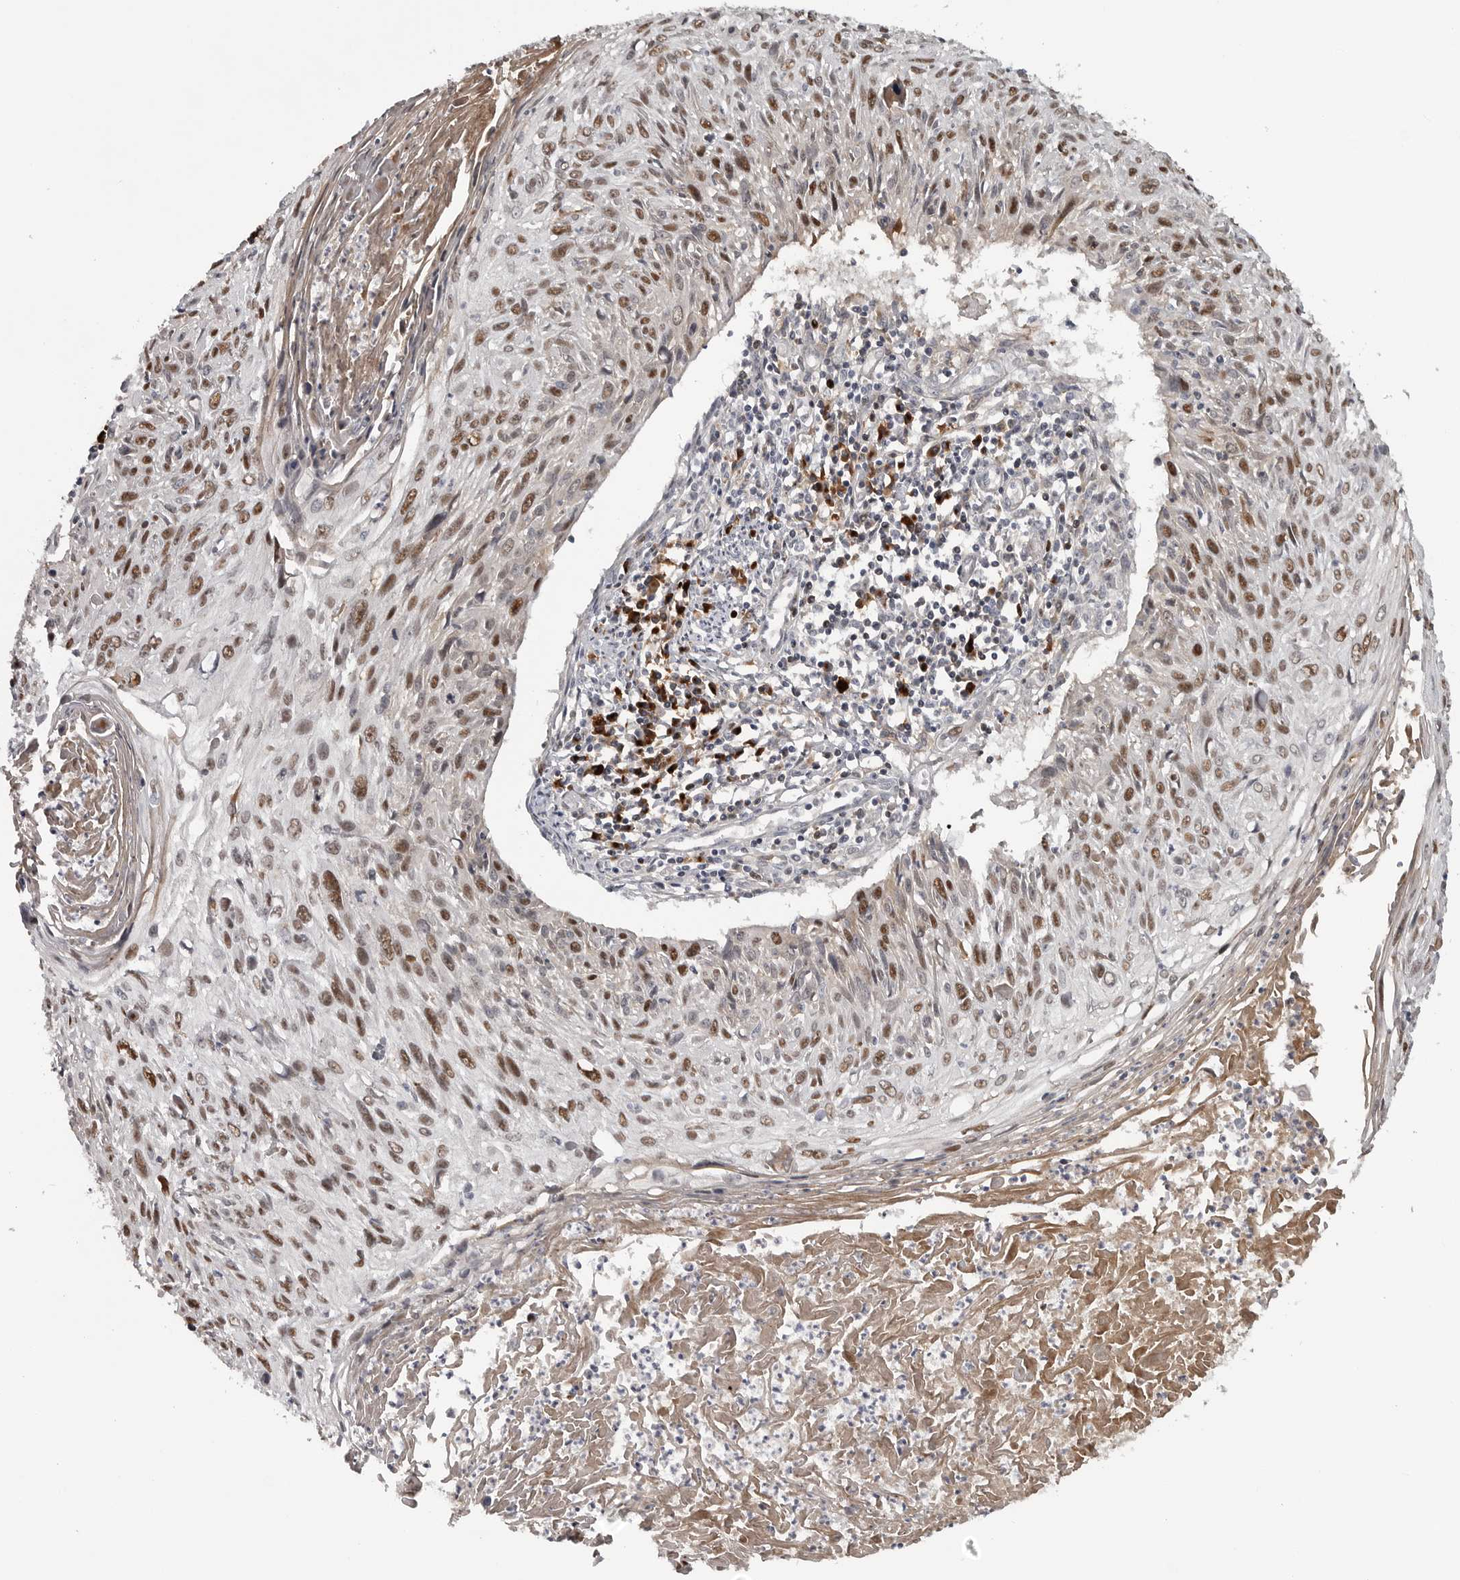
{"staining": {"intensity": "moderate", "quantity": ">75%", "location": "nuclear"}, "tissue": "cervical cancer", "cell_type": "Tumor cells", "image_type": "cancer", "snomed": [{"axis": "morphology", "description": "Squamous cell carcinoma, NOS"}, {"axis": "topography", "description": "Cervix"}], "caption": "A medium amount of moderate nuclear positivity is appreciated in about >75% of tumor cells in cervical cancer (squamous cell carcinoma) tissue. The staining was performed using DAB (3,3'-diaminobenzidine), with brown indicating positive protein expression. Nuclei are stained blue with hematoxylin.", "gene": "ZNF277", "patient": {"sex": "female", "age": 51}}